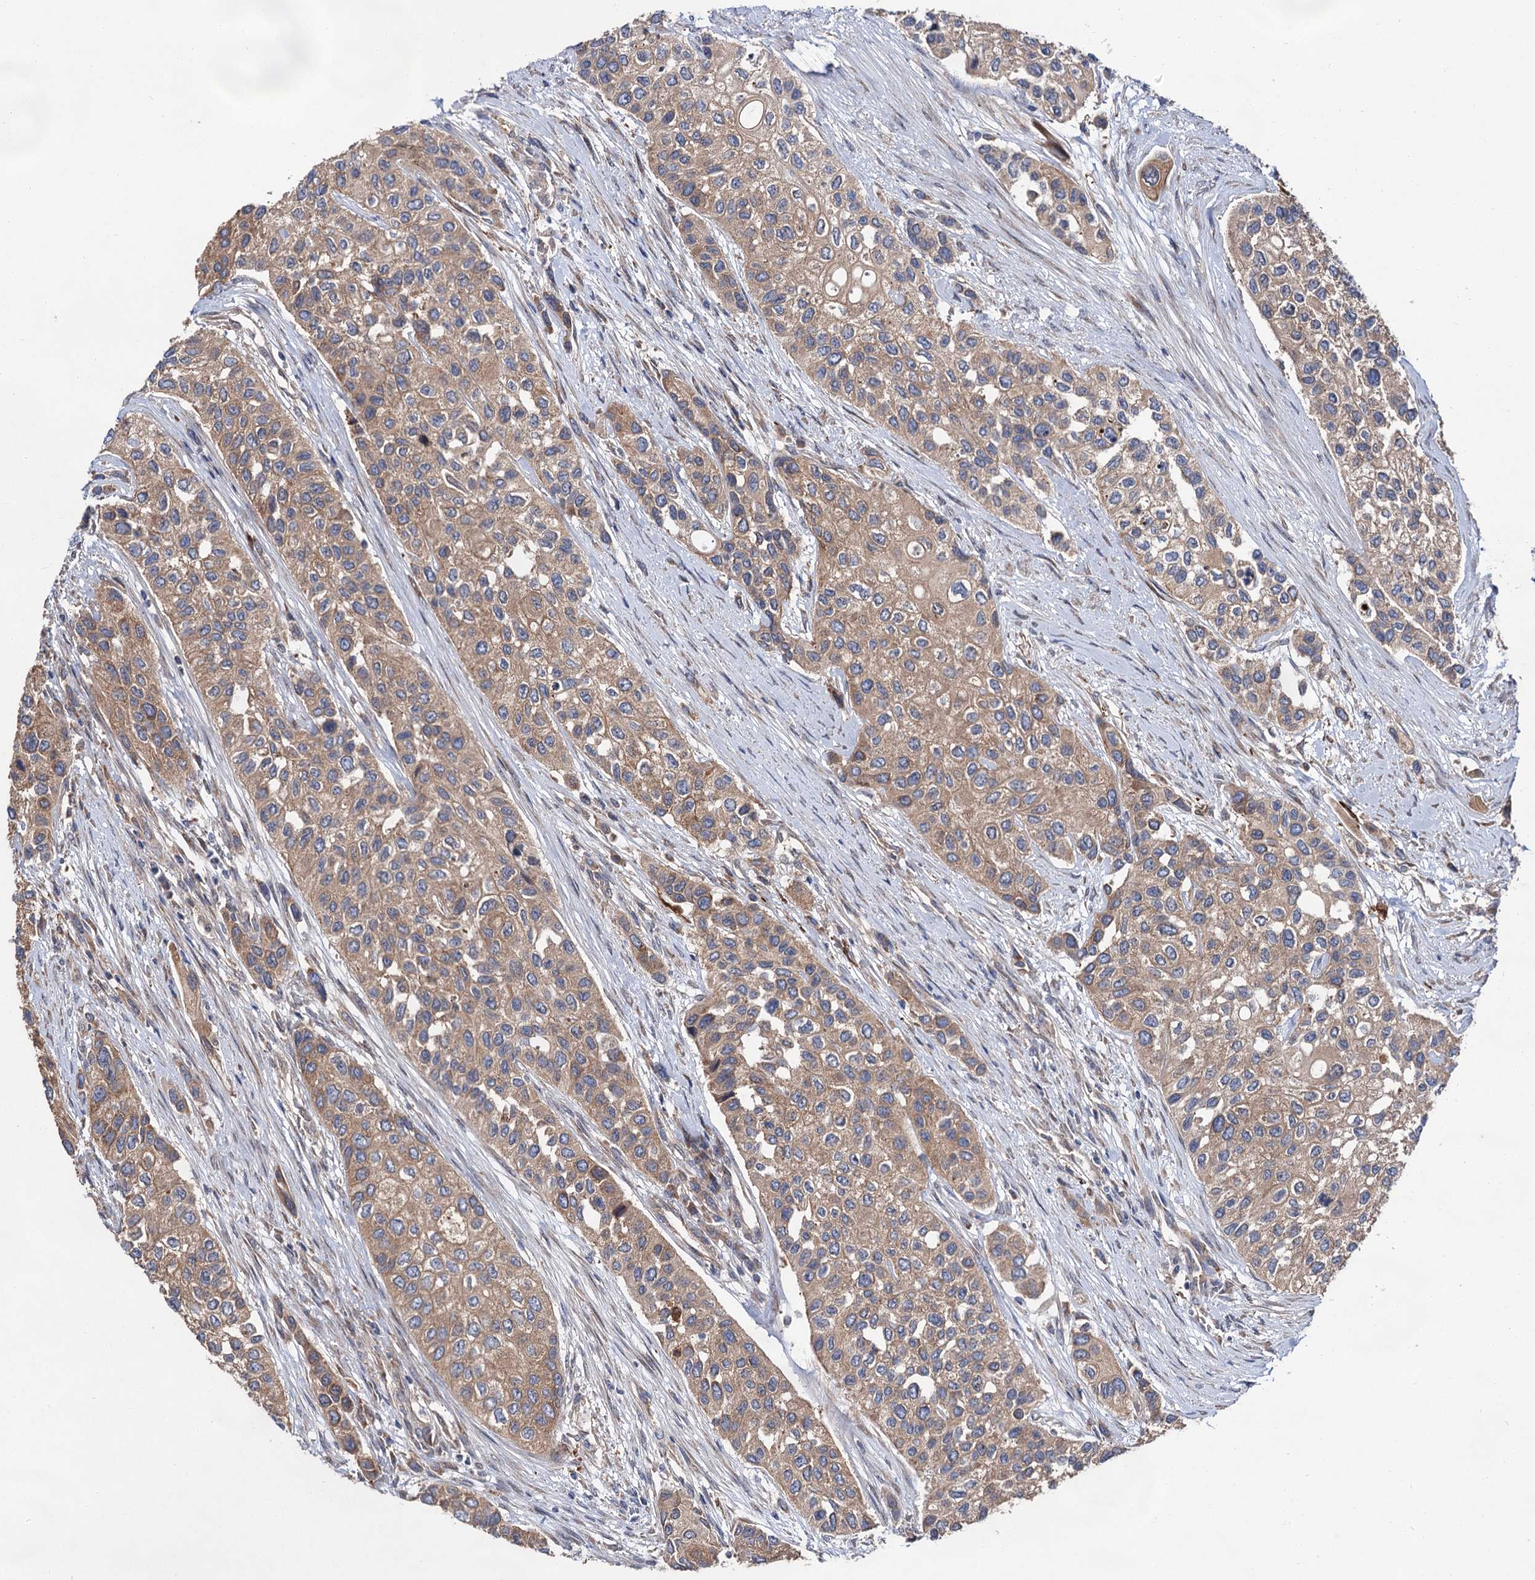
{"staining": {"intensity": "weak", "quantity": ">75%", "location": "cytoplasmic/membranous"}, "tissue": "urothelial cancer", "cell_type": "Tumor cells", "image_type": "cancer", "snomed": [{"axis": "morphology", "description": "Normal tissue, NOS"}, {"axis": "morphology", "description": "Urothelial carcinoma, High grade"}, {"axis": "topography", "description": "Vascular tissue"}, {"axis": "topography", "description": "Urinary bladder"}], "caption": "IHC (DAB) staining of human urothelial cancer shows weak cytoplasmic/membranous protein expression in about >75% of tumor cells.", "gene": "NAA25", "patient": {"sex": "female", "age": 56}}